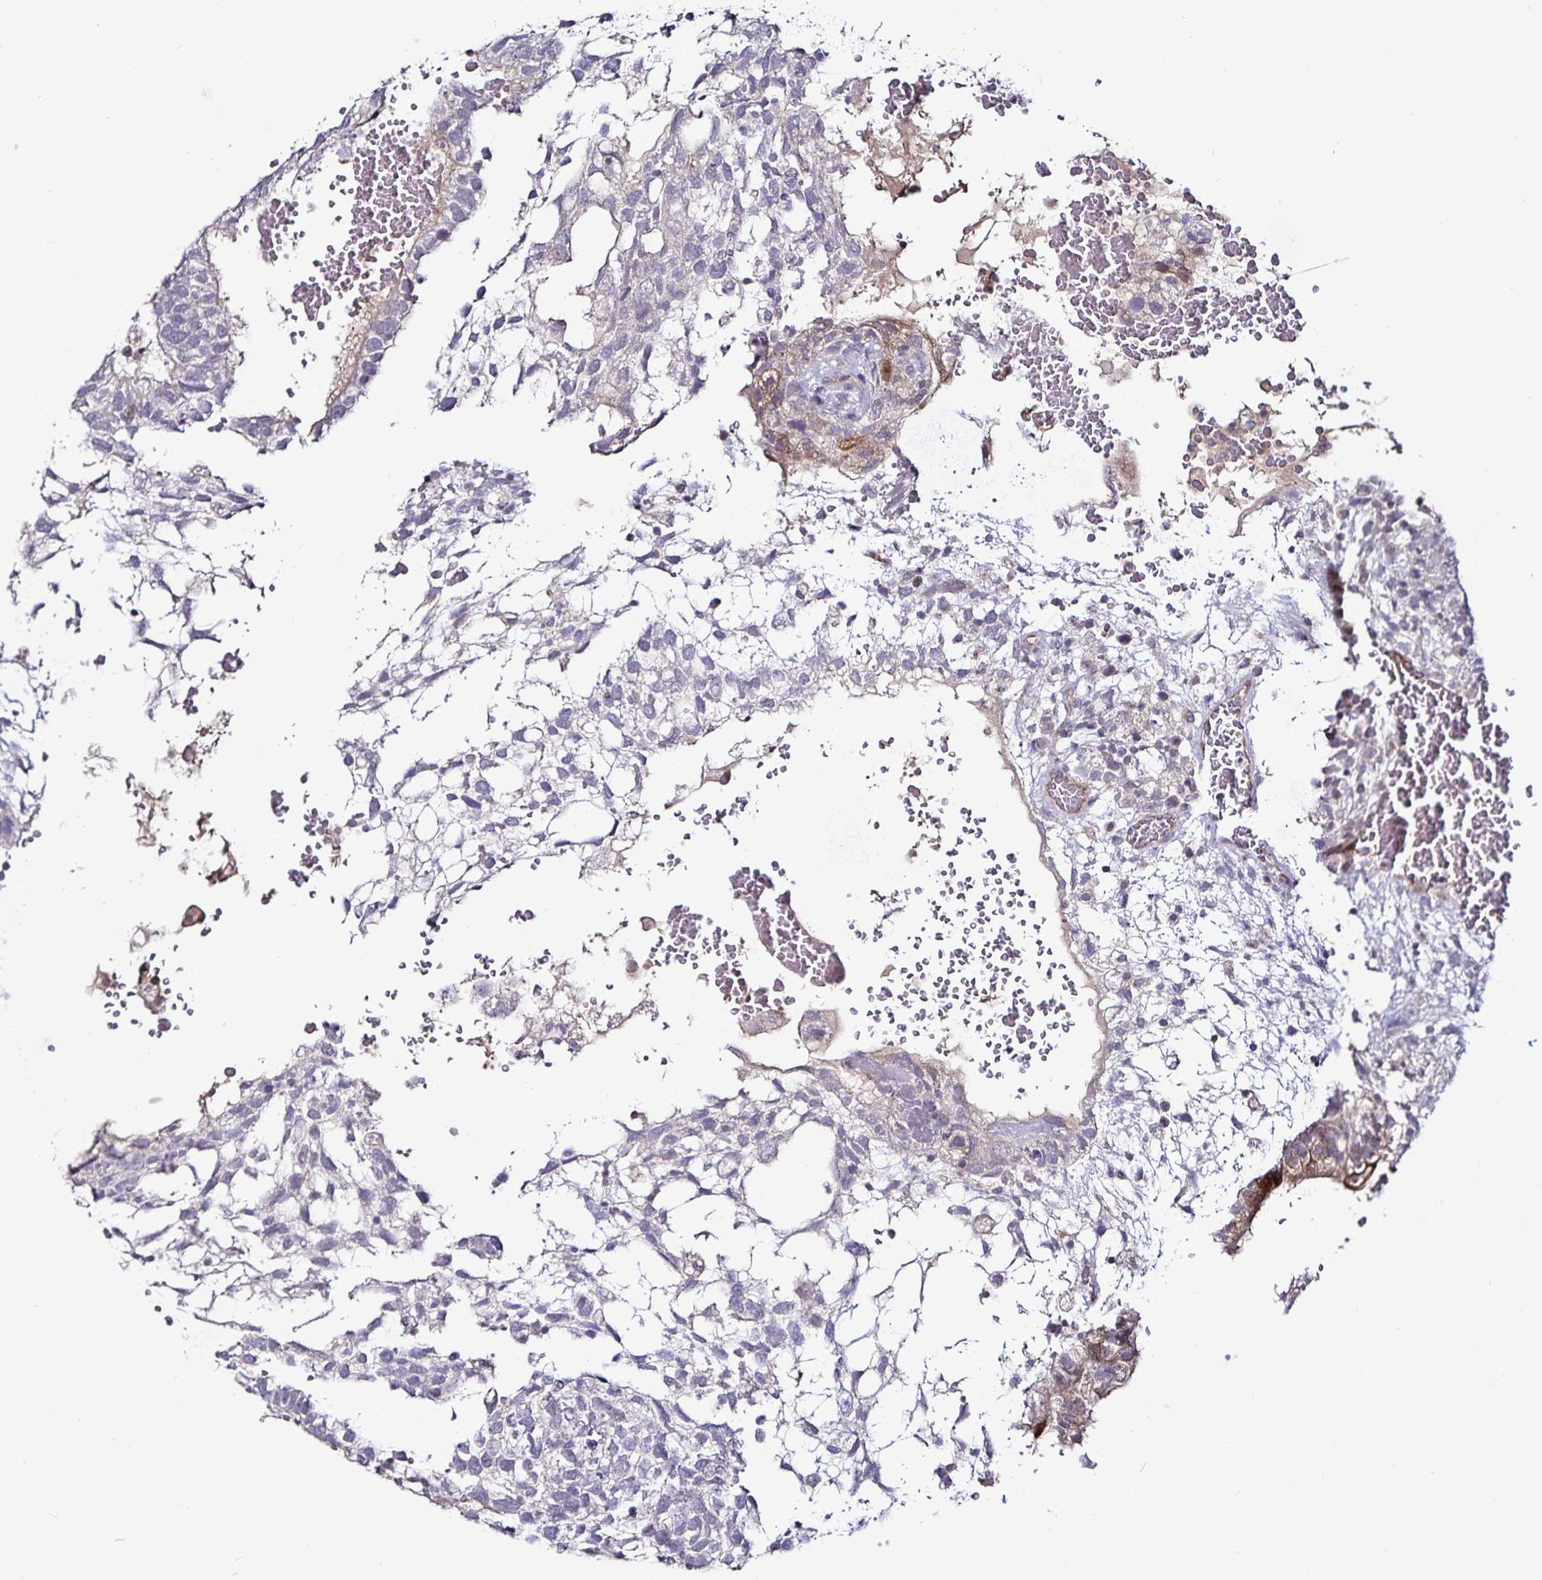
{"staining": {"intensity": "weak", "quantity": "<25%", "location": "cytoplasmic/membranous"}, "tissue": "testis cancer", "cell_type": "Tumor cells", "image_type": "cancer", "snomed": [{"axis": "morphology", "description": "Carcinoma, Embryonal, NOS"}, {"axis": "topography", "description": "Testis"}], "caption": "Histopathology image shows no significant protein staining in tumor cells of testis cancer. The staining was performed using DAB to visualize the protein expression in brown, while the nuclei were stained in blue with hematoxylin (Magnification: 20x).", "gene": "ACSL5", "patient": {"sex": "male", "age": 32}}